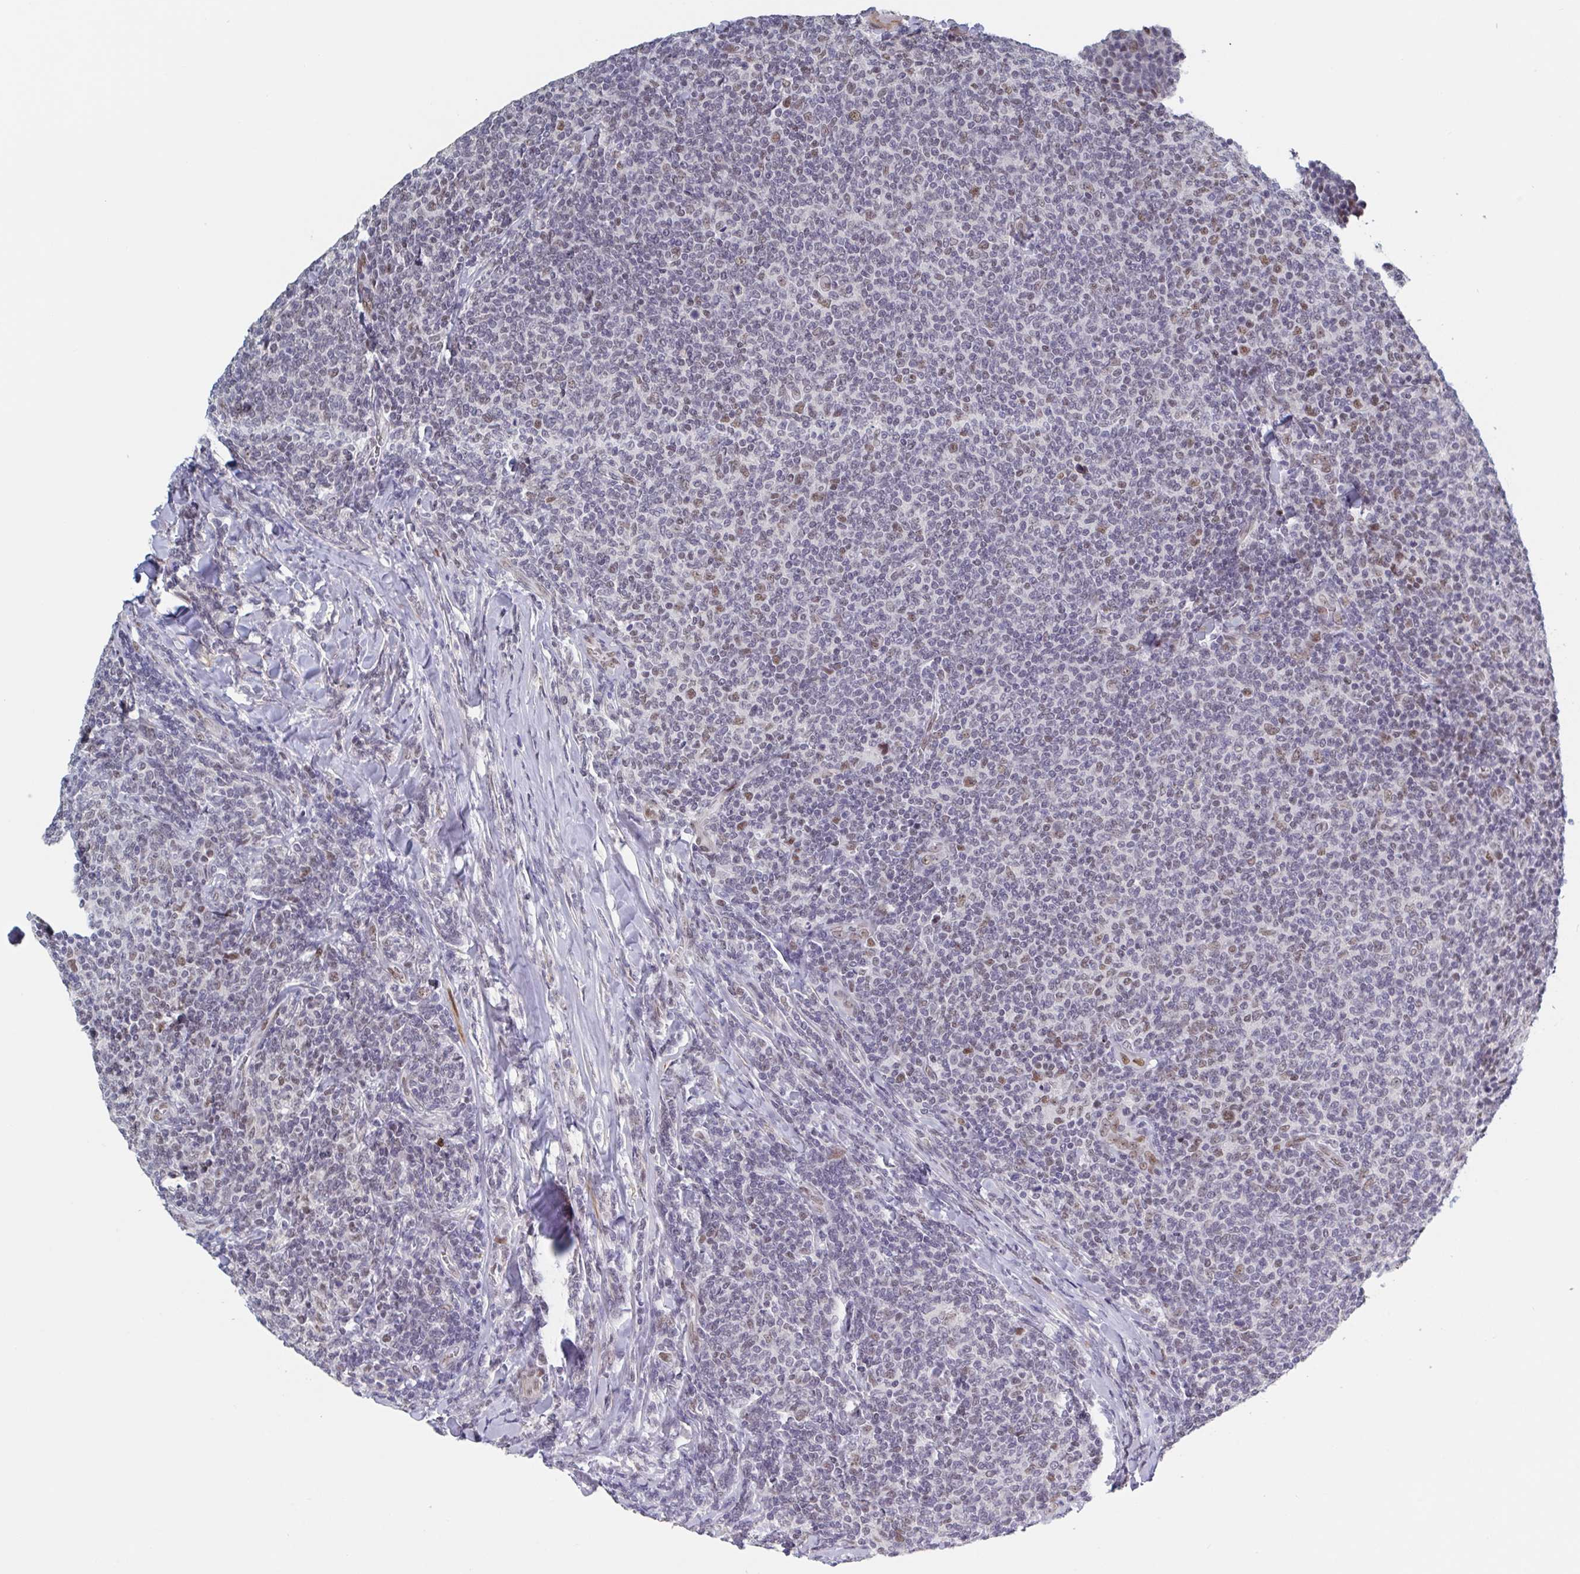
{"staining": {"intensity": "weak", "quantity": "25%-75%", "location": "nuclear"}, "tissue": "lymphoma", "cell_type": "Tumor cells", "image_type": "cancer", "snomed": [{"axis": "morphology", "description": "Malignant lymphoma, non-Hodgkin's type, Low grade"}, {"axis": "topography", "description": "Lymph node"}], "caption": "Protein expression analysis of lymphoma displays weak nuclear expression in about 25%-75% of tumor cells.", "gene": "BCL7B", "patient": {"sex": "male", "age": 52}}